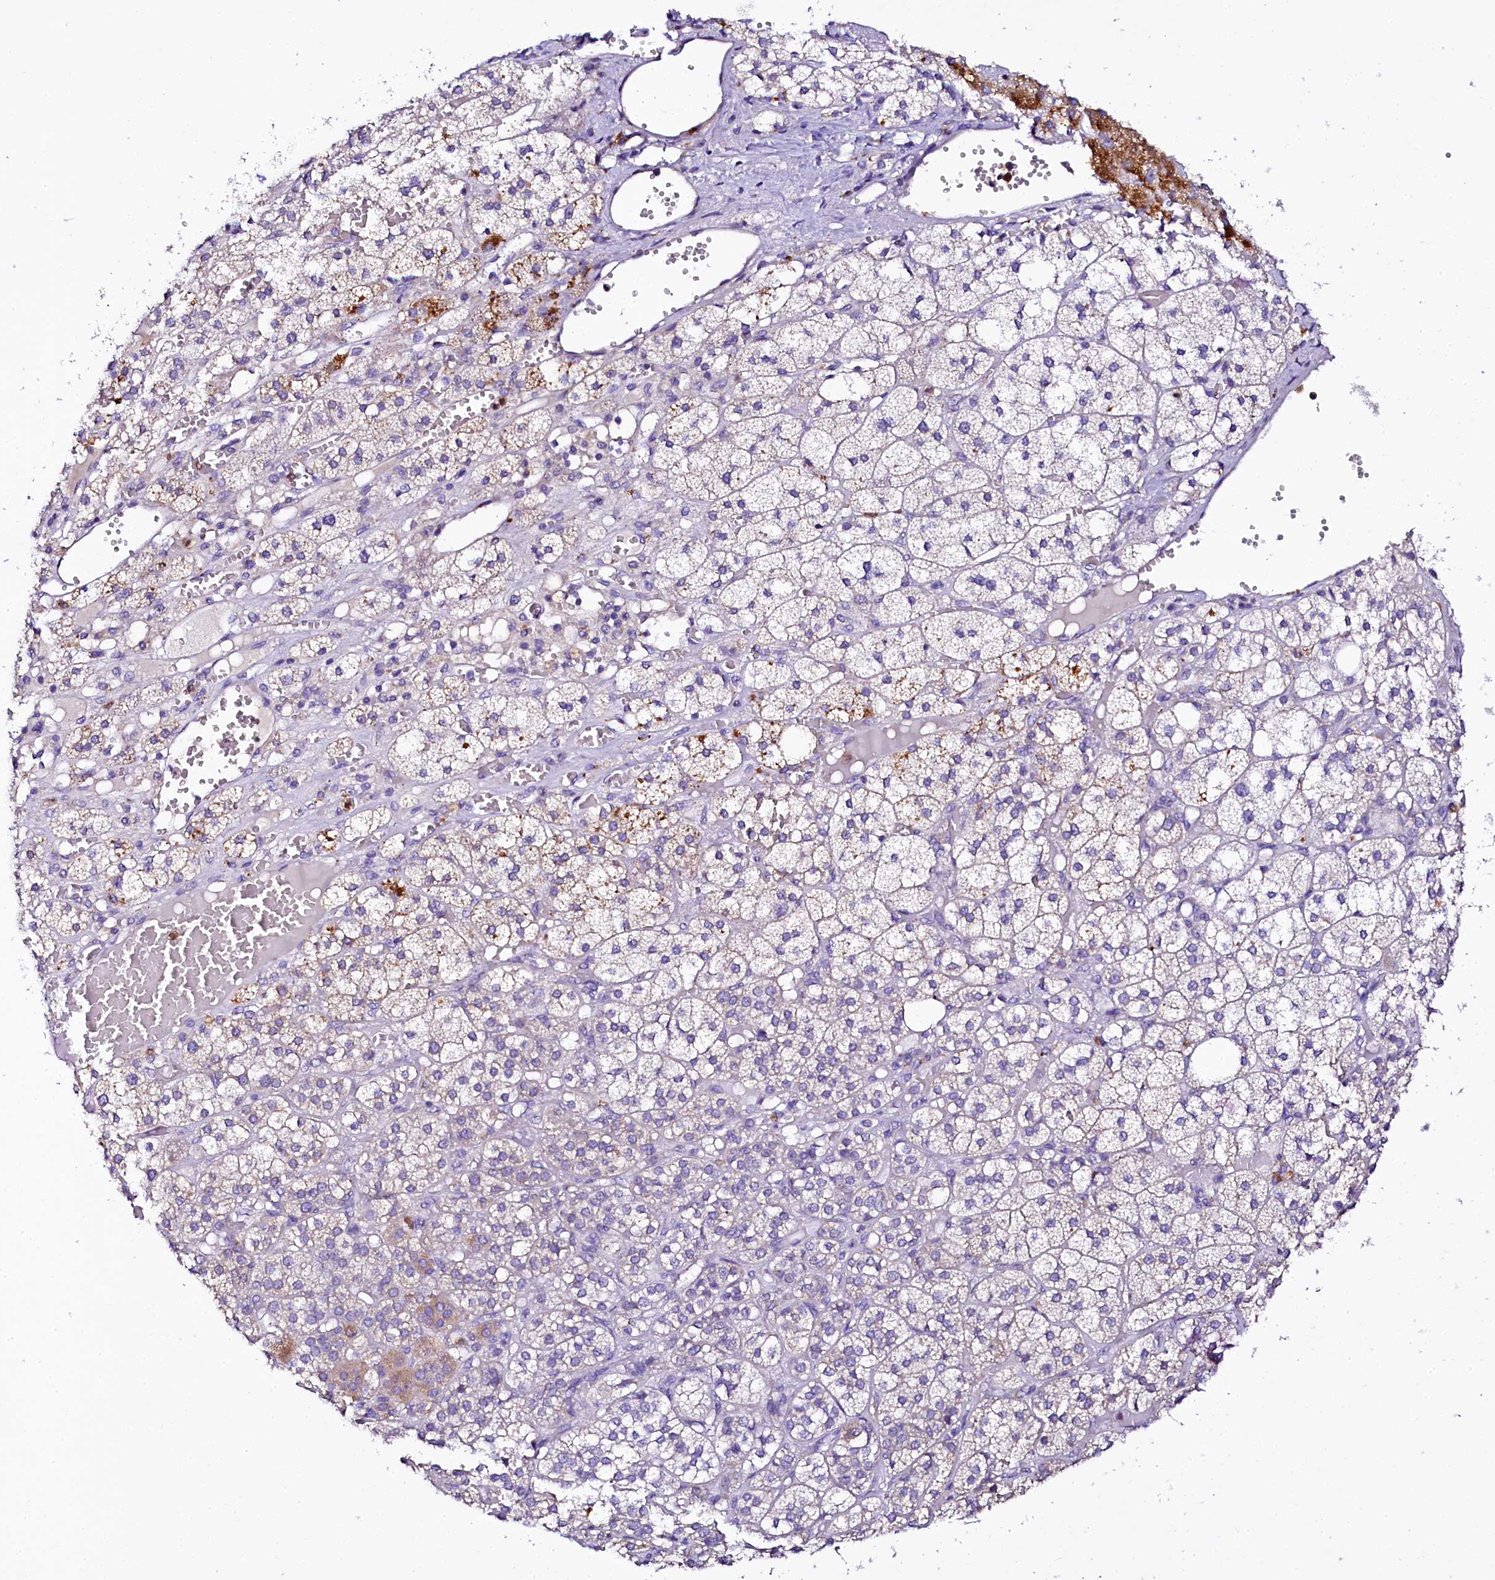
{"staining": {"intensity": "moderate", "quantity": "<25%", "location": "cytoplasmic/membranous"}, "tissue": "adrenal gland", "cell_type": "Glandular cells", "image_type": "normal", "snomed": [{"axis": "morphology", "description": "Normal tissue, NOS"}, {"axis": "topography", "description": "Adrenal gland"}], "caption": "IHC micrograph of normal human adrenal gland stained for a protein (brown), which exhibits low levels of moderate cytoplasmic/membranous expression in approximately <25% of glandular cells.", "gene": "NAA16", "patient": {"sex": "female", "age": 61}}